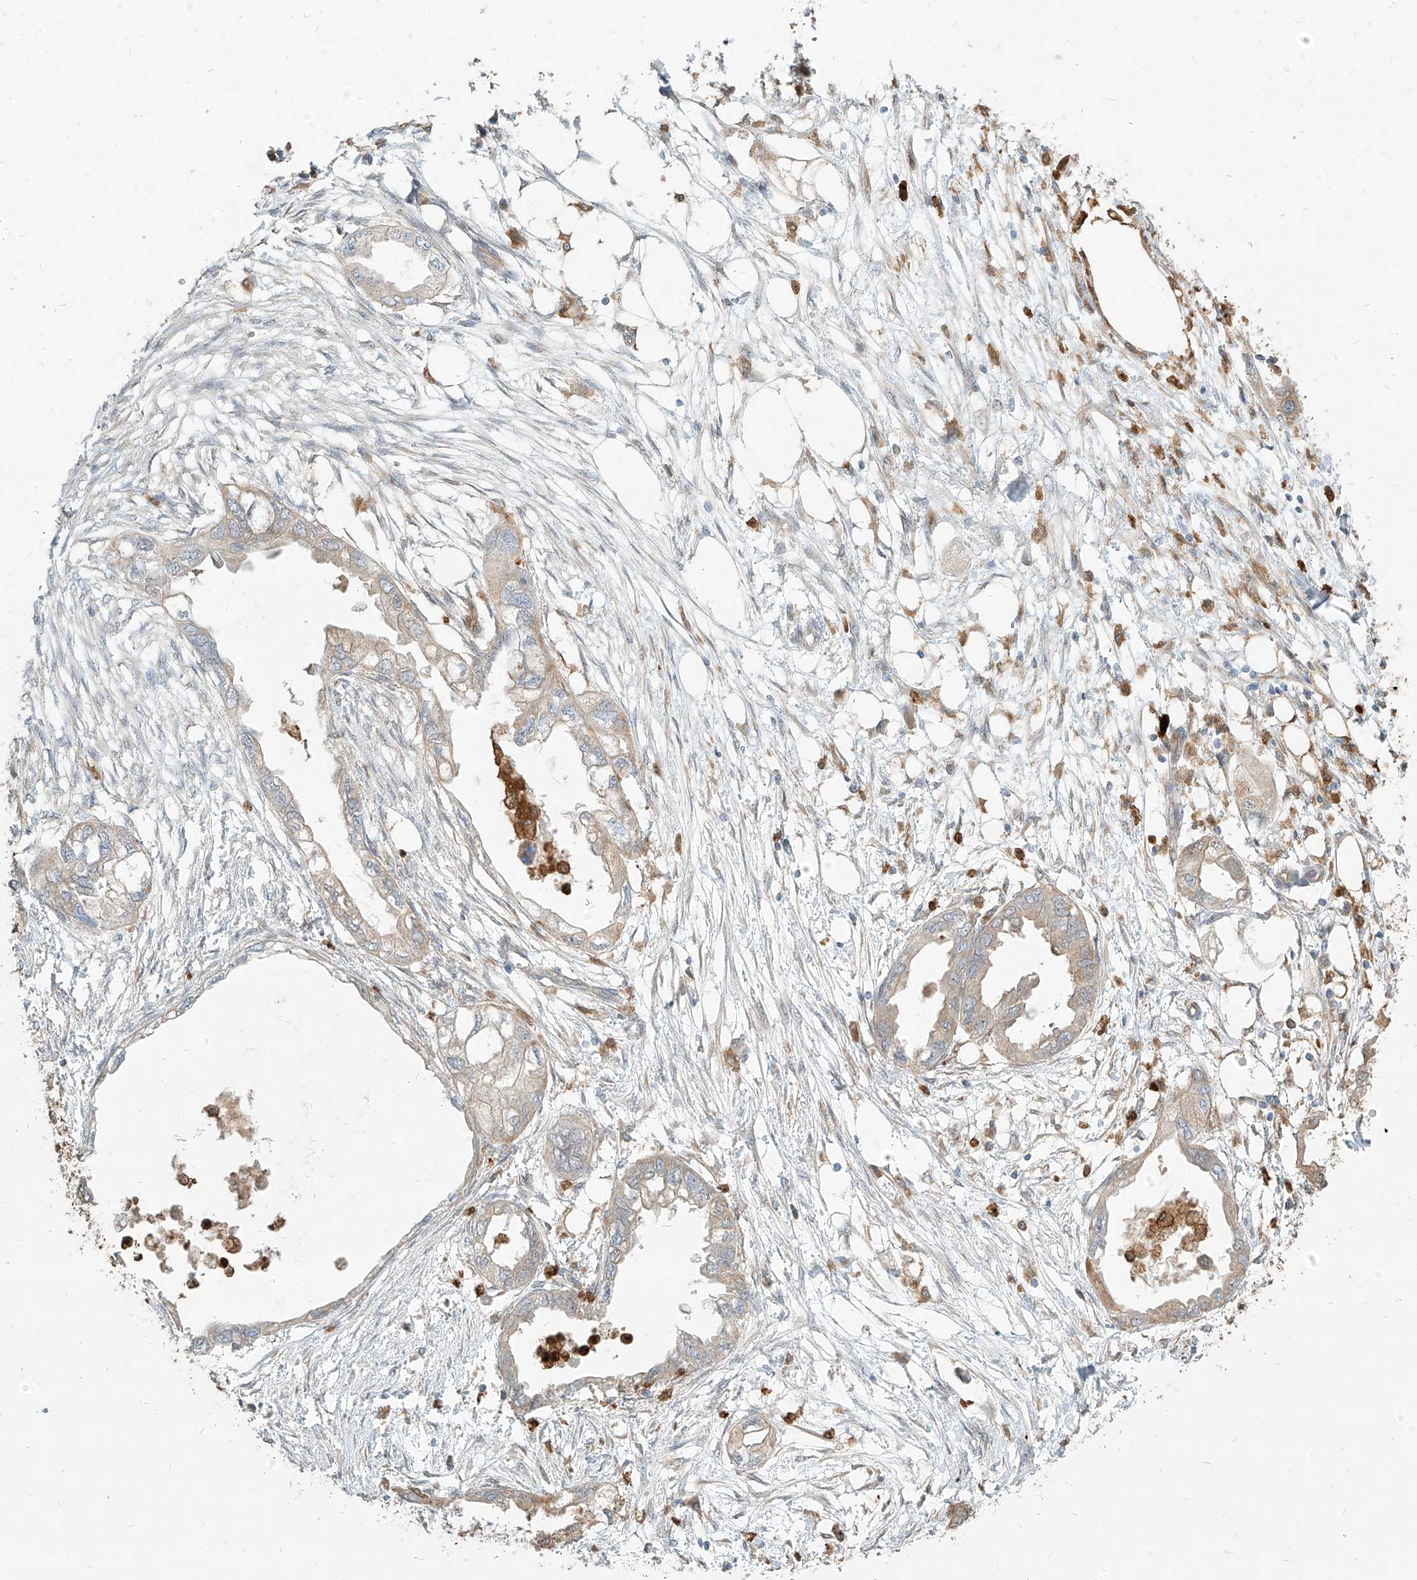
{"staining": {"intensity": "moderate", "quantity": "<25%", "location": "cytoplasmic/membranous"}, "tissue": "endometrial cancer", "cell_type": "Tumor cells", "image_type": "cancer", "snomed": [{"axis": "morphology", "description": "Adenocarcinoma, NOS"}, {"axis": "morphology", "description": "Adenocarcinoma, metastatic, NOS"}, {"axis": "topography", "description": "Adipose tissue"}, {"axis": "topography", "description": "Endometrium"}], "caption": "Immunohistochemistry (IHC) staining of endometrial metastatic adenocarcinoma, which reveals low levels of moderate cytoplasmic/membranous expression in about <25% of tumor cells indicating moderate cytoplasmic/membranous protein expression. The staining was performed using DAB (brown) for protein detection and nuclei were counterstained in hematoxylin (blue).", "gene": "PGD", "patient": {"sex": "female", "age": 67}}